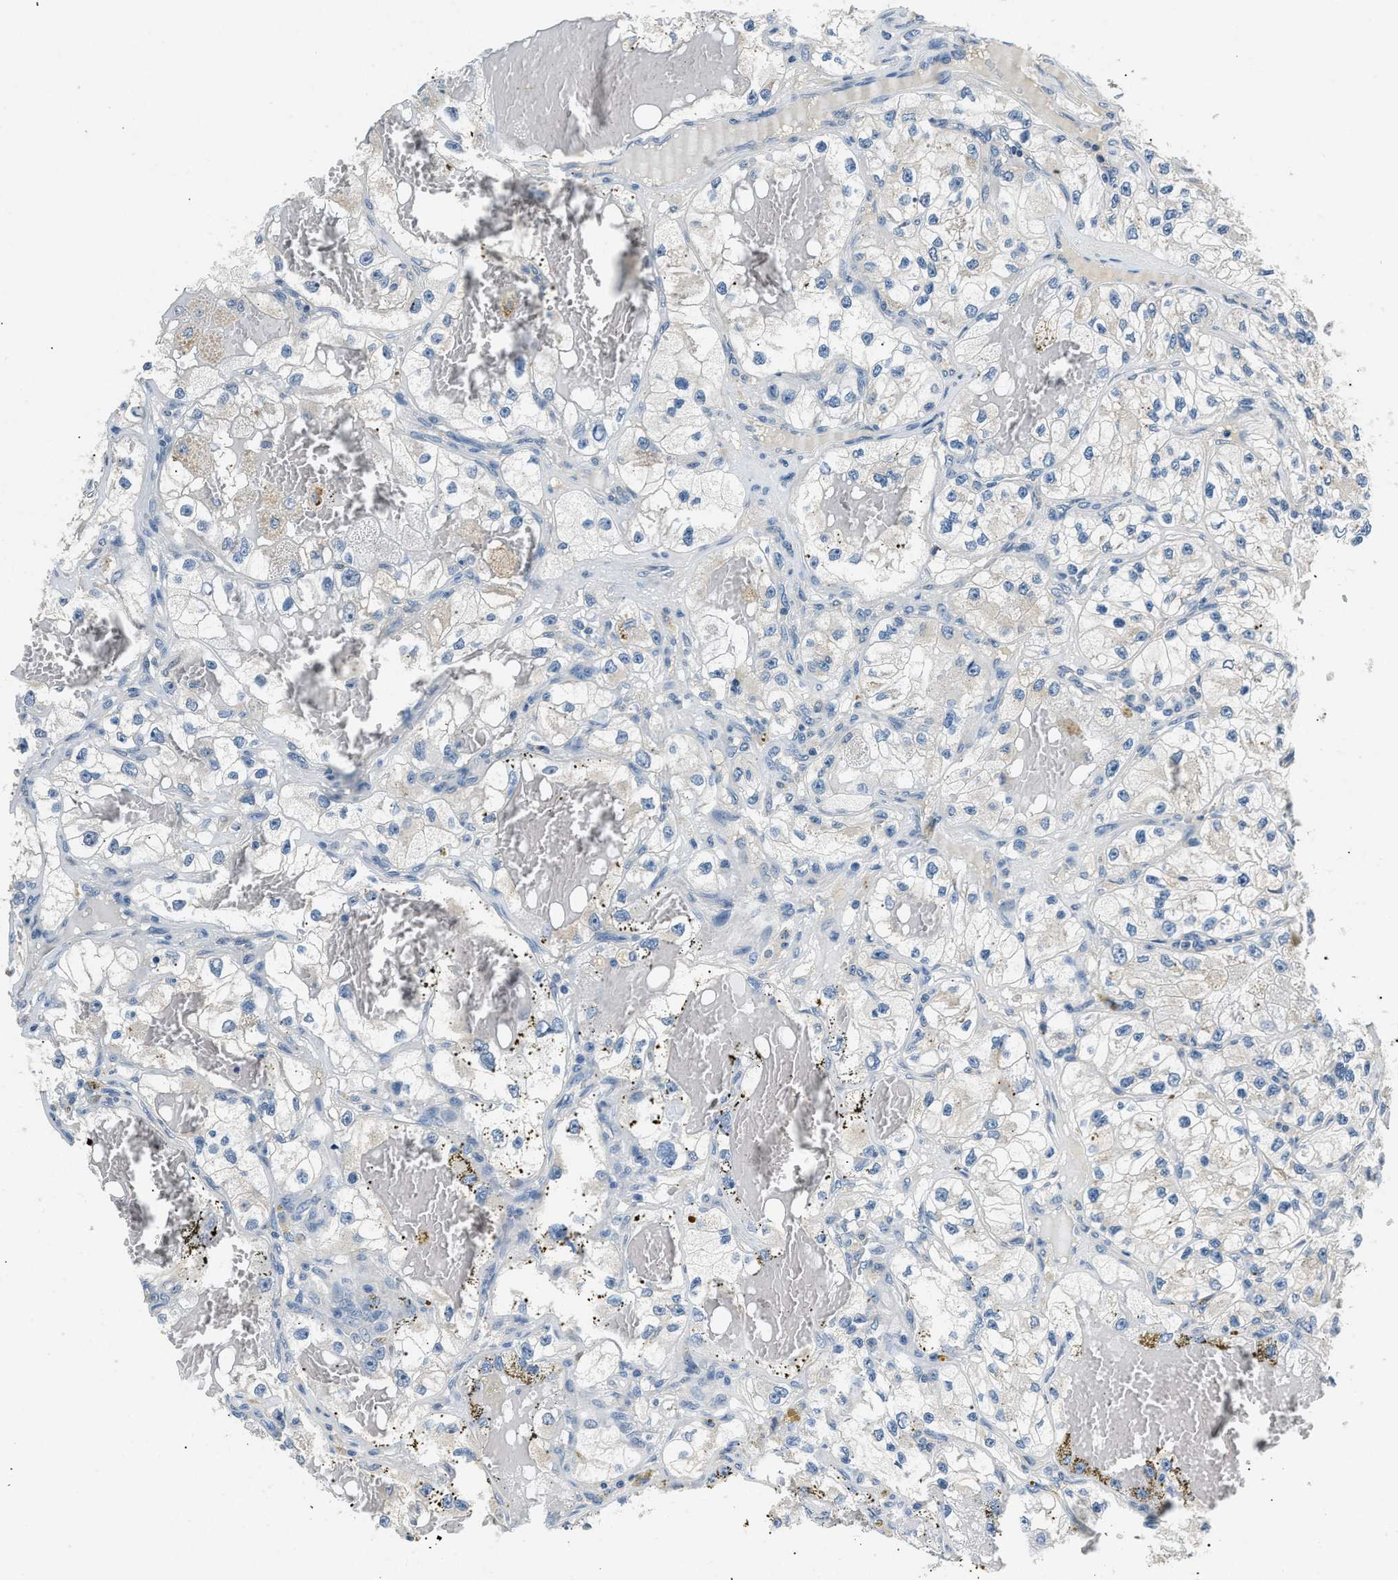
{"staining": {"intensity": "negative", "quantity": "none", "location": "none"}, "tissue": "renal cancer", "cell_type": "Tumor cells", "image_type": "cancer", "snomed": [{"axis": "morphology", "description": "Adenocarcinoma, NOS"}, {"axis": "topography", "description": "Kidney"}], "caption": "This is an immunohistochemistry image of adenocarcinoma (renal). There is no expression in tumor cells.", "gene": "INHA", "patient": {"sex": "female", "age": 57}}